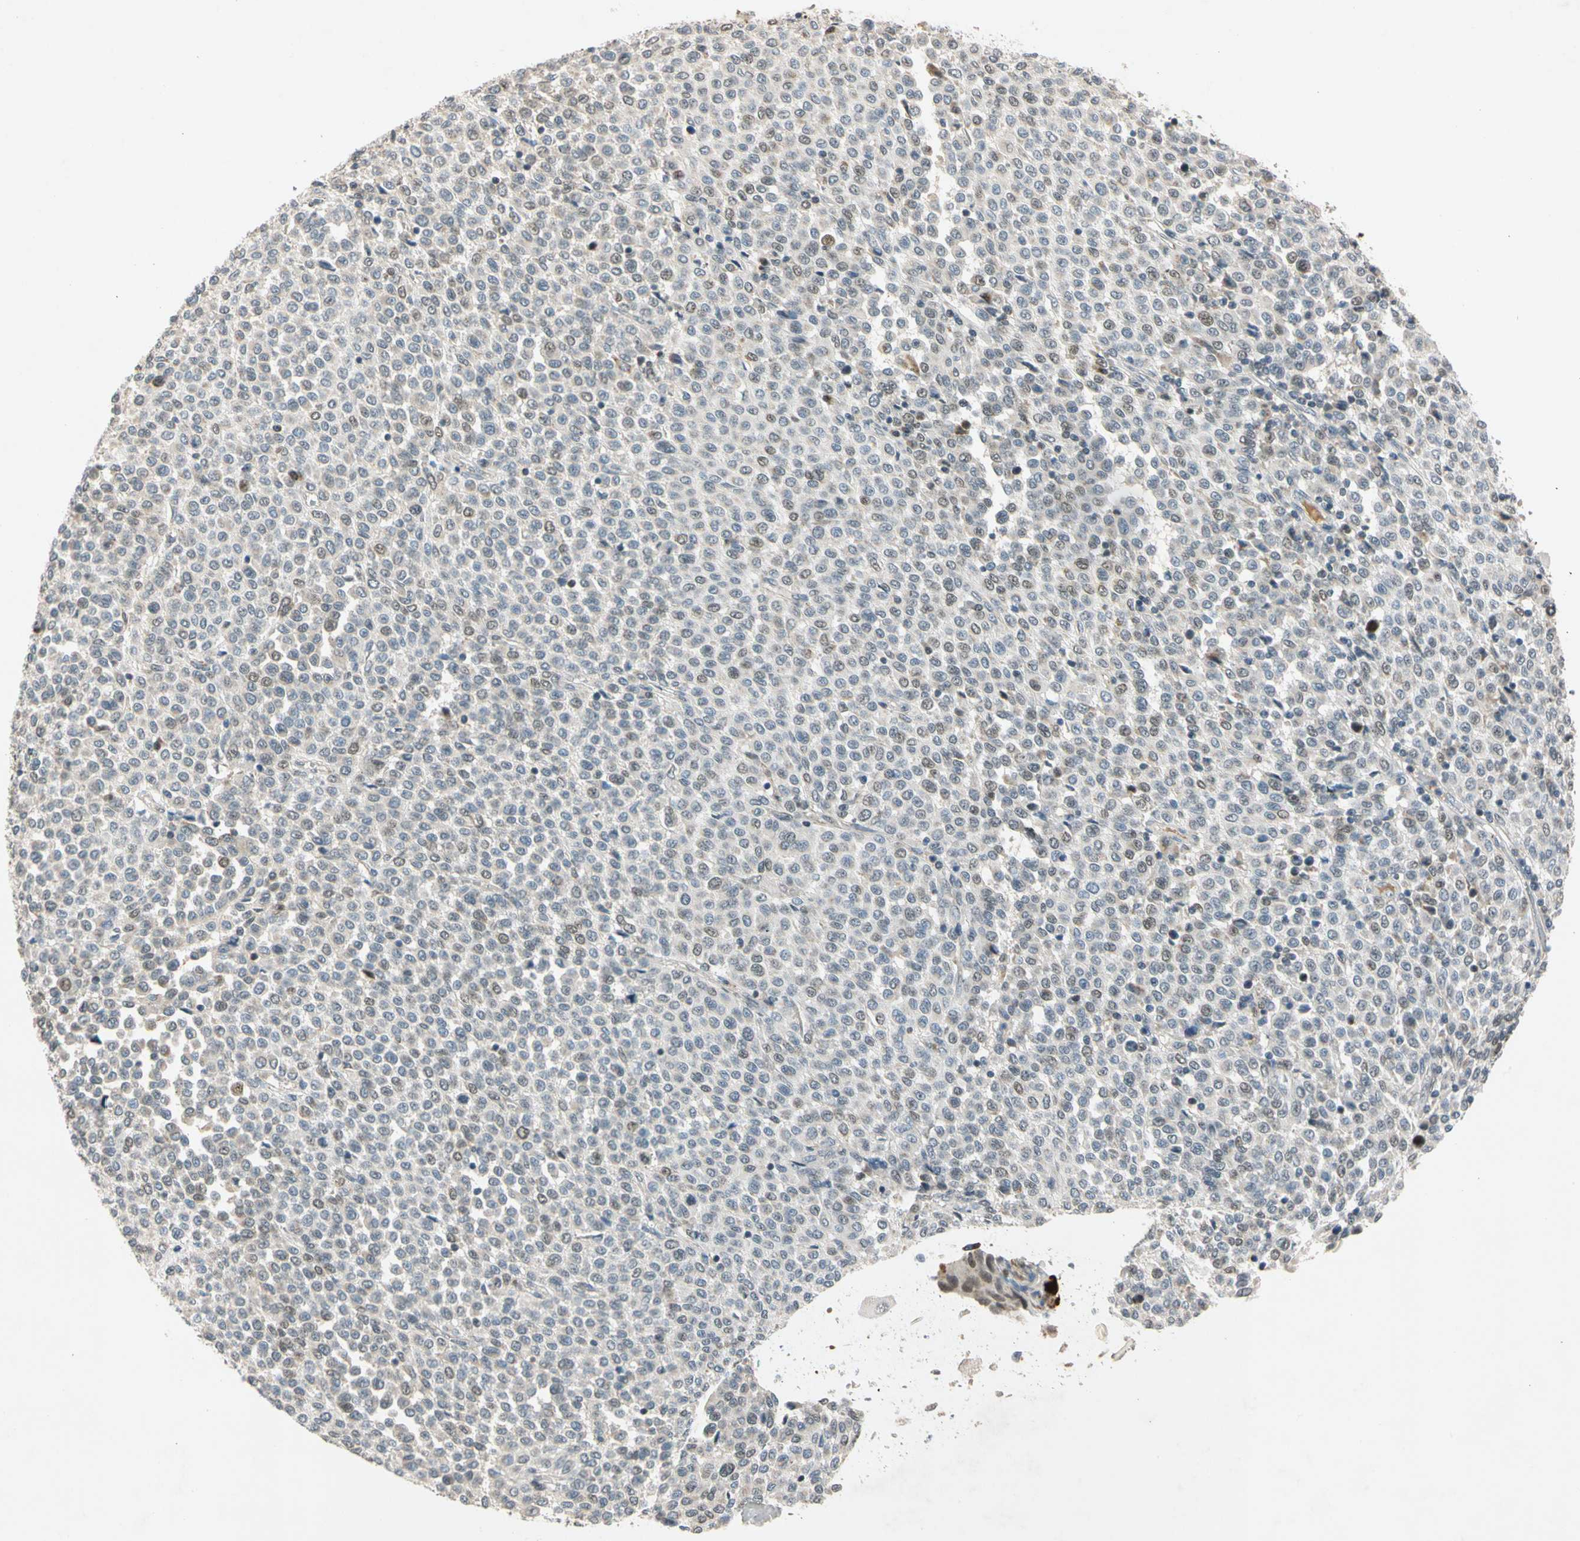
{"staining": {"intensity": "weak", "quantity": "<25%", "location": "nuclear"}, "tissue": "melanoma", "cell_type": "Tumor cells", "image_type": "cancer", "snomed": [{"axis": "morphology", "description": "Malignant melanoma, Metastatic site"}, {"axis": "topography", "description": "Pancreas"}], "caption": "IHC photomicrograph of malignant melanoma (metastatic site) stained for a protein (brown), which reveals no expression in tumor cells.", "gene": "RIOX2", "patient": {"sex": "female", "age": 30}}